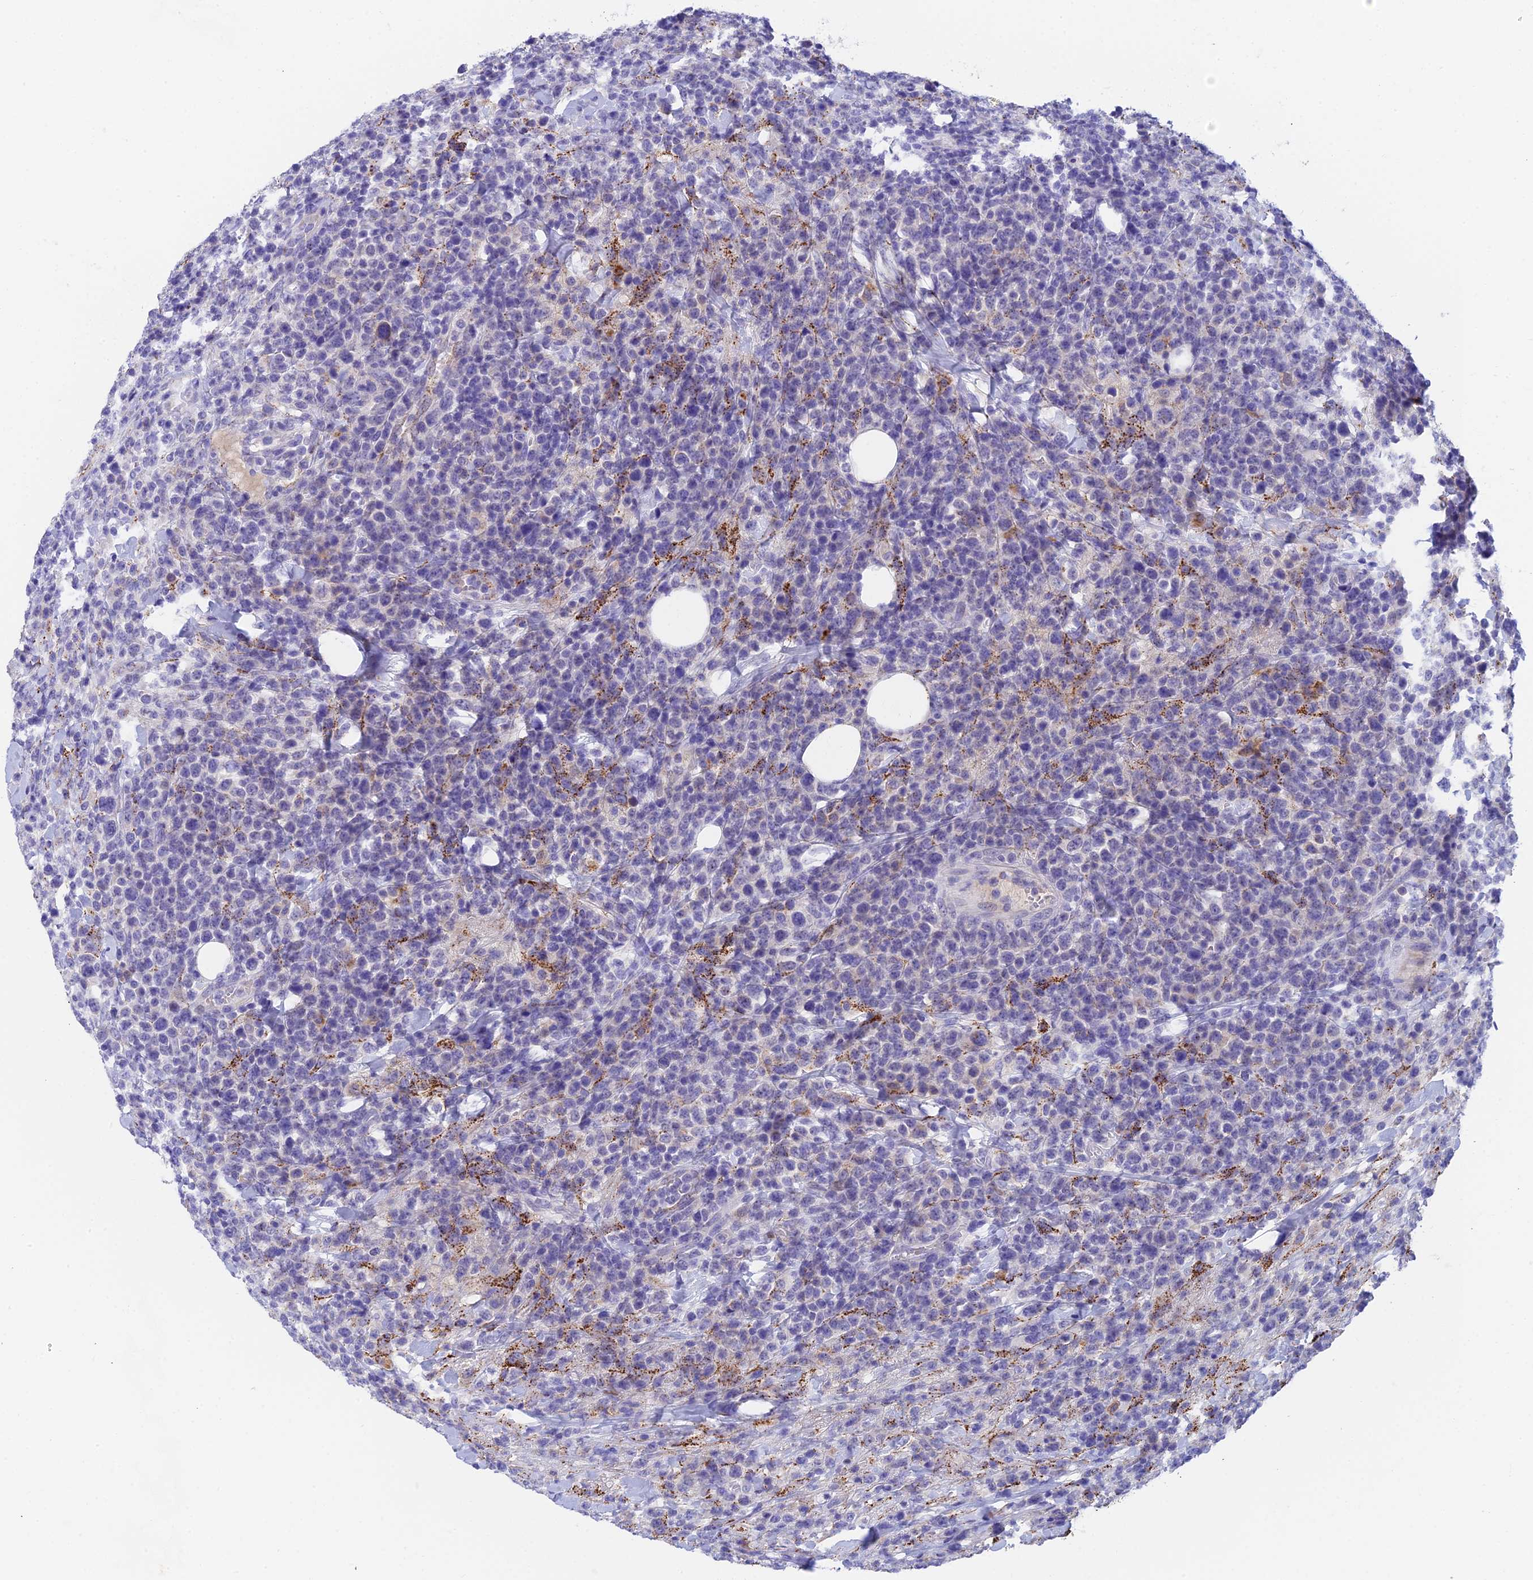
{"staining": {"intensity": "negative", "quantity": "none", "location": "none"}, "tissue": "lymphoma", "cell_type": "Tumor cells", "image_type": "cancer", "snomed": [{"axis": "morphology", "description": "Malignant lymphoma, non-Hodgkin's type, High grade"}, {"axis": "topography", "description": "Colon"}], "caption": "The micrograph demonstrates no significant positivity in tumor cells of high-grade malignant lymphoma, non-Hodgkin's type.", "gene": "ADAMTS13", "patient": {"sex": "female", "age": 53}}